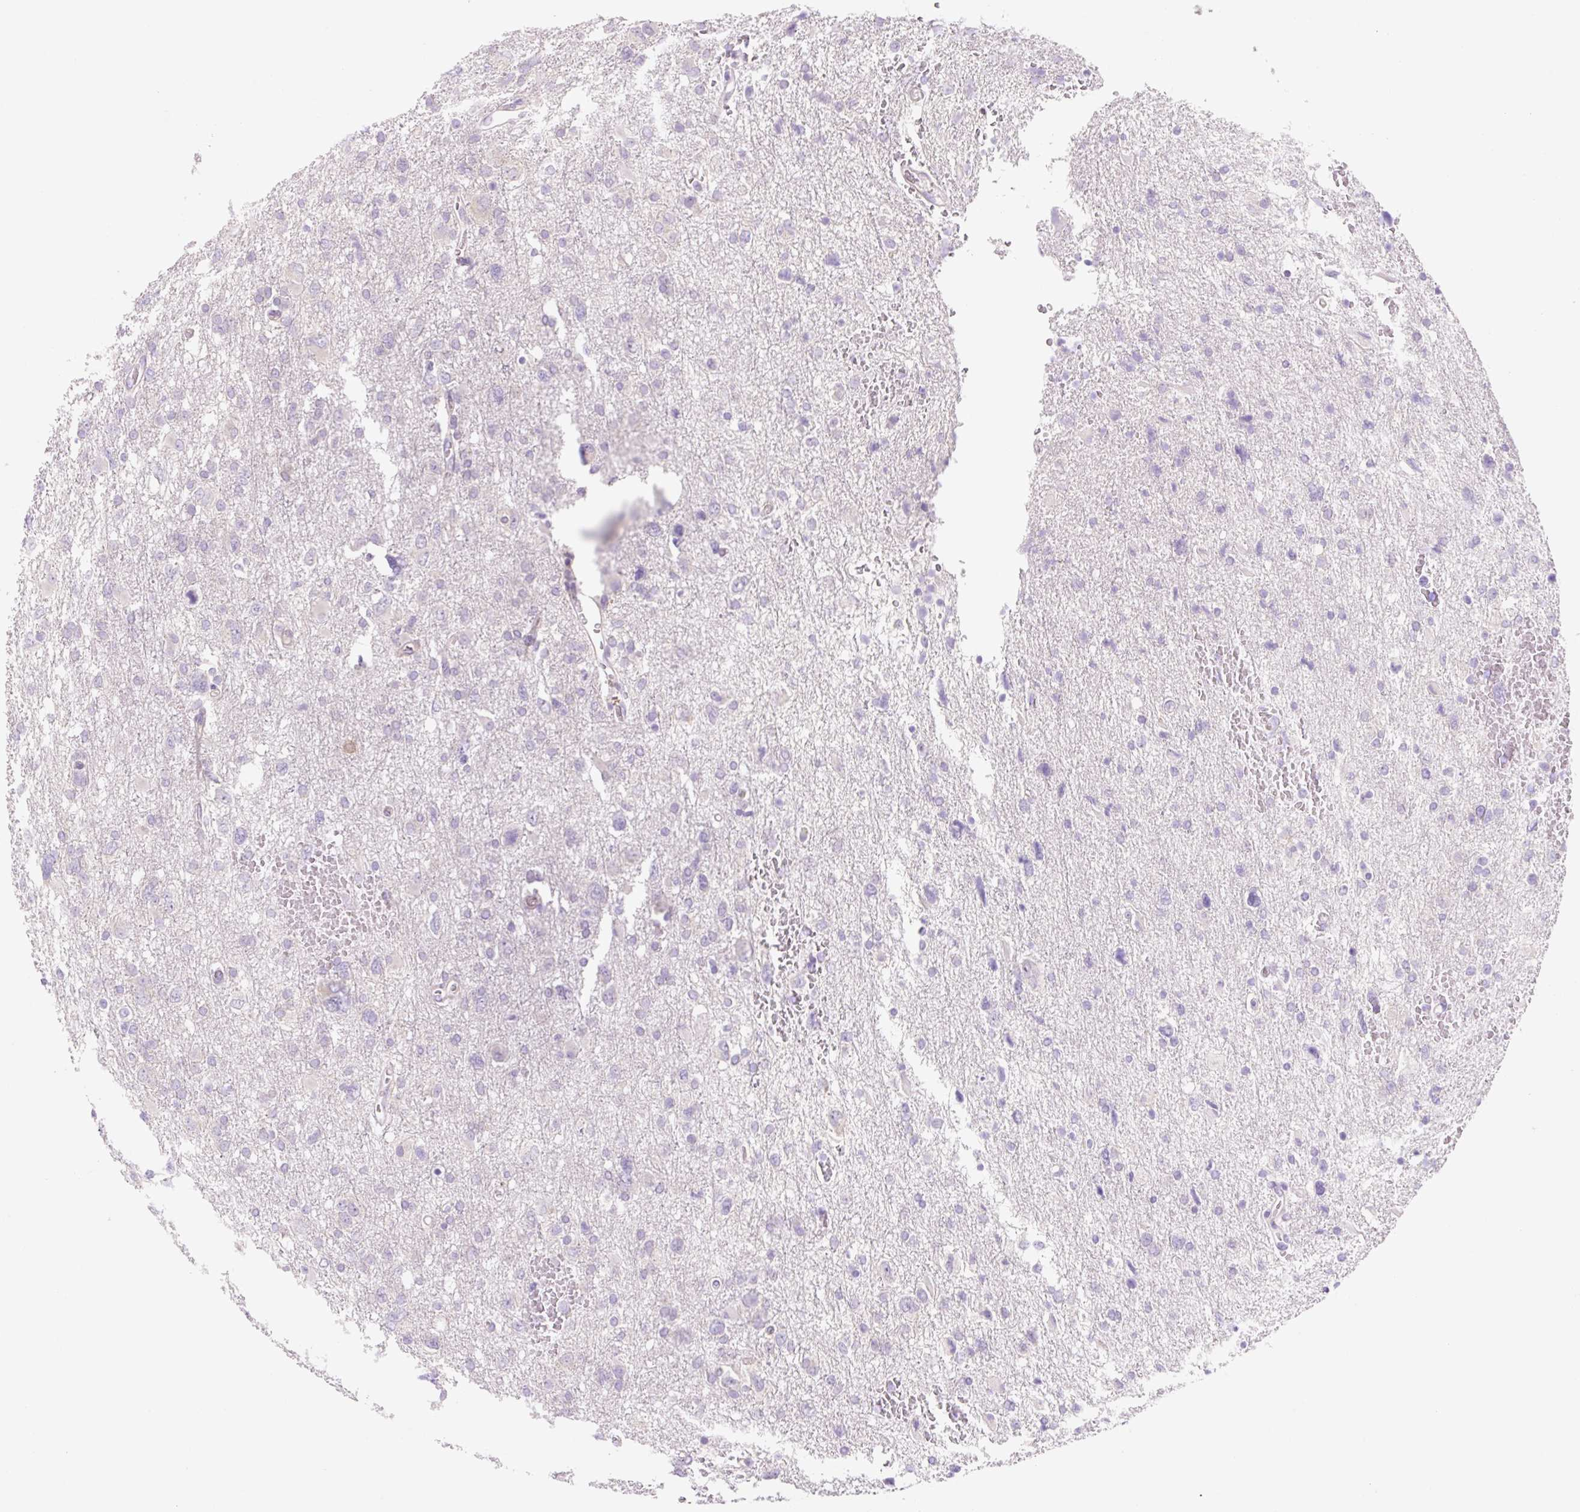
{"staining": {"intensity": "negative", "quantity": "none", "location": "none"}, "tissue": "glioma", "cell_type": "Tumor cells", "image_type": "cancer", "snomed": [{"axis": "morphology", "description": "Glioma, malignant, High grade"}, {"axis": "topography", "description": "Brain"}], "caption": "Immunohistochemistry (IHC) photomicrograph of neoplastic tissue: human glioma stained with DAB (3,3'-diaminobenzidine) displays no significant protein staining in tumor cells.", "gene": "CELF6", "patient": {"sex": "male", "age": 61}}